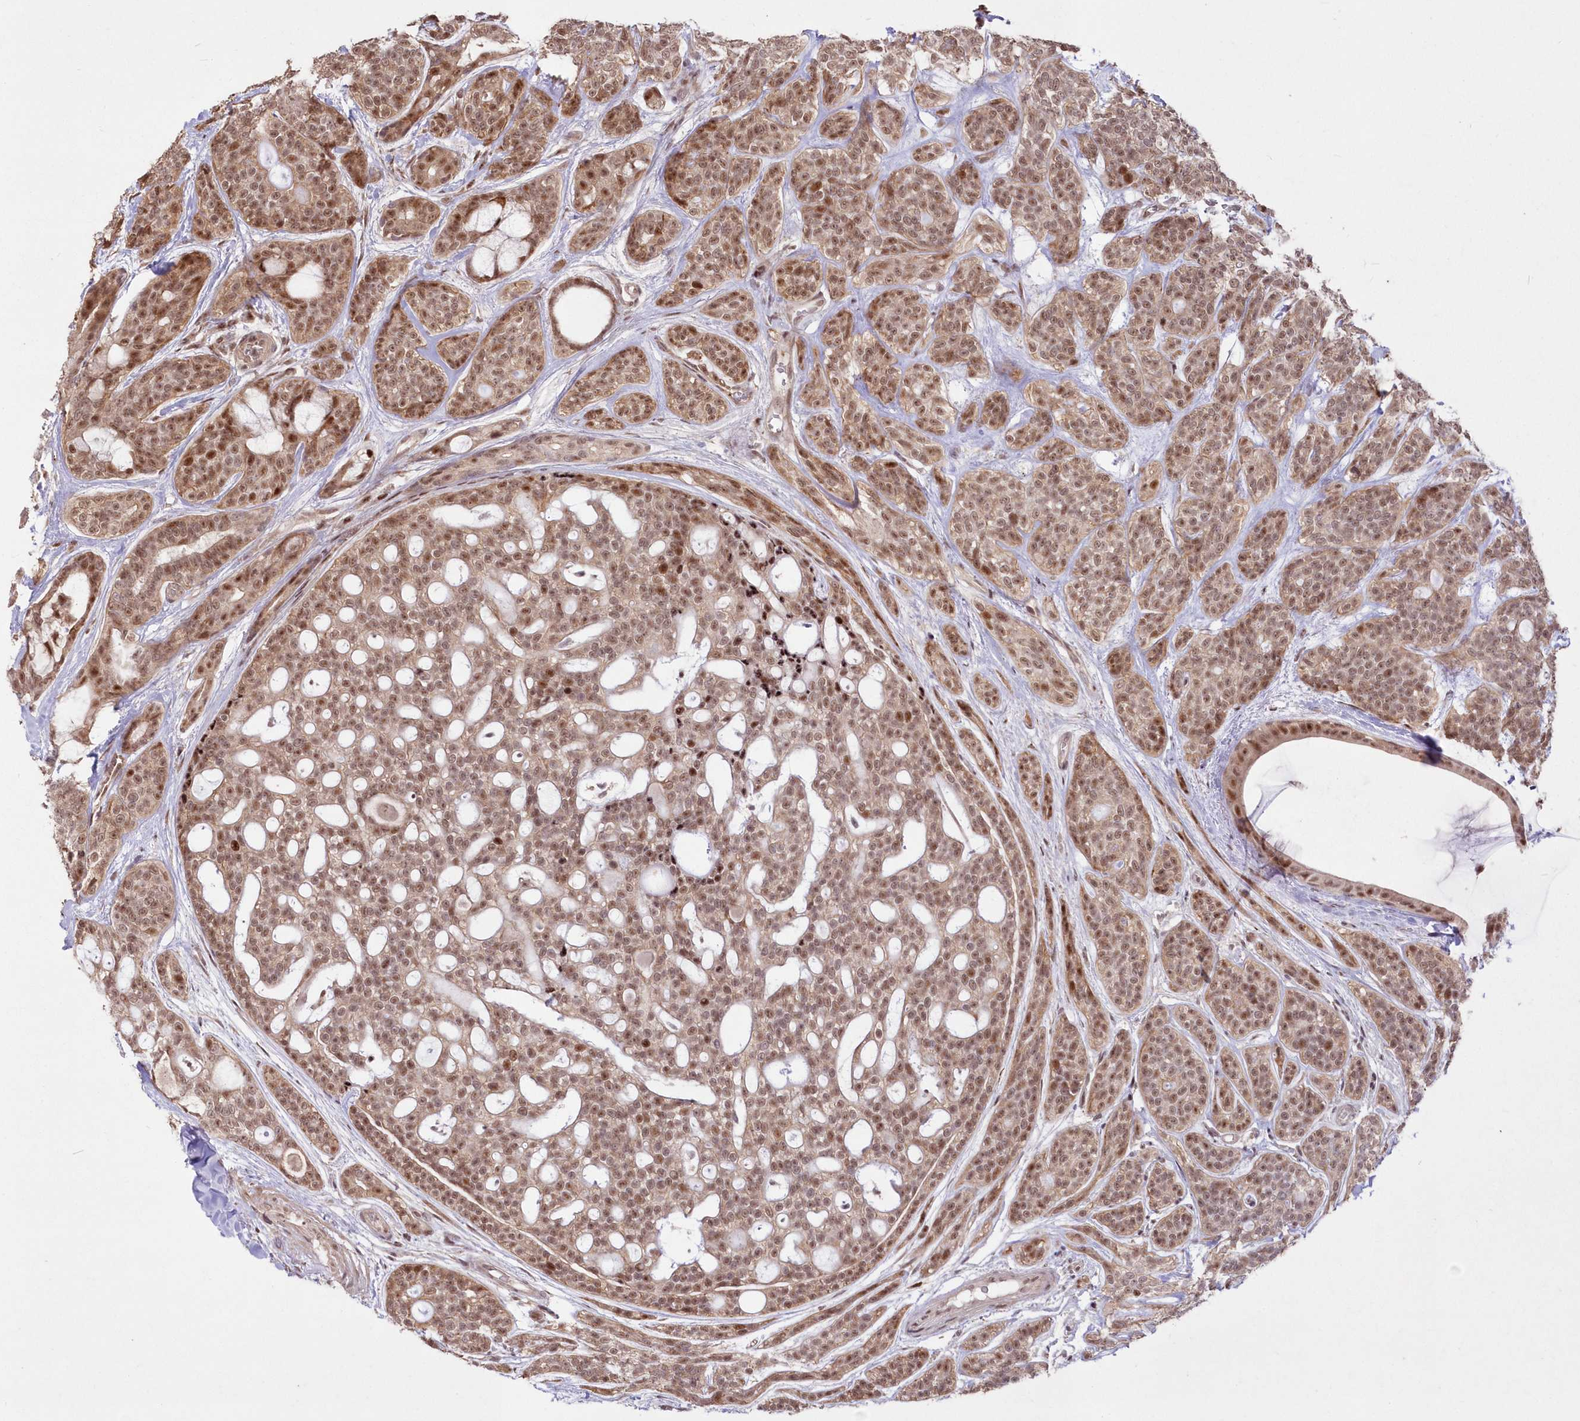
{"staining": {"intensity": "moderate", "quantity": ">75%", "location": "nuclear"}, "tissue": "head and neck cancer", "cell_type": "Tumor cells", "image_type": "cancer", "snomed": [{"axis": "morphology", "description": "Adenocarcinoma, NOS"}, {"axis": "topography", "description": "Head-Neck"}], "caption": "Moderate nuclear staining for a protein is seen in approximately >75% of tumor cells of adenocarcinoma (head and neck) using immunohistochemistry (IHC).", "gene": "WBP1L", "patient": {"sex": "male", "age": 66}}